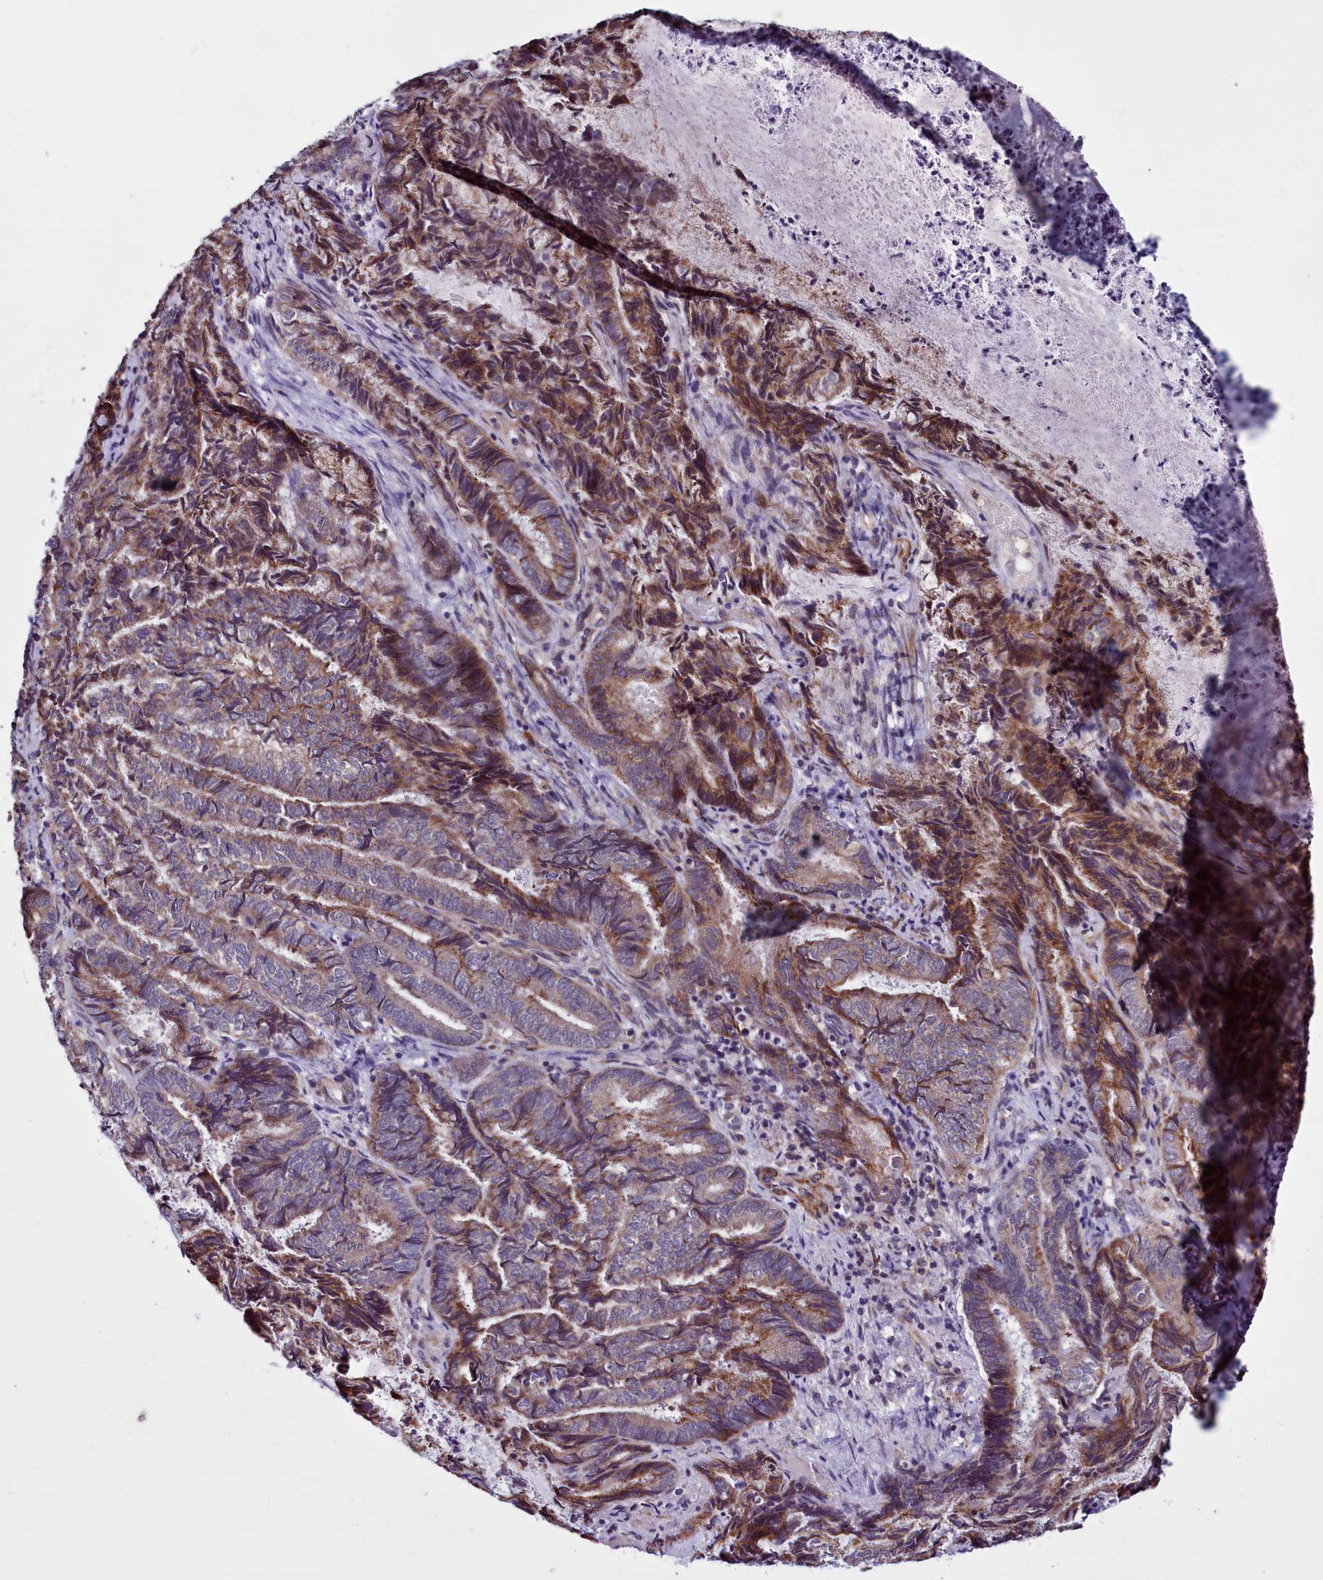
{"staining": {"intensity": "moderate", "quantity": "25%-75%", "location": "cytoplasmic/membranous"}, "tissue": "endometrial cancer", "cell_type": "Tumor cells", "image_type": "cancer", "snomed": [{"axis": "morphology", "description": "Adenocarcinoma, NOS"}, {"axis": "topography", "description": "Endometrium"}], "caption": "Approximately 25%-75% of tumor cells in human endometrial cancer demonstrate moderate cytoplasmic/membranous protein staining as visualized by brown immunohistochemical staining.", "gene": "MCRIP1", "patient": {"sex": "female", "age": 80}}